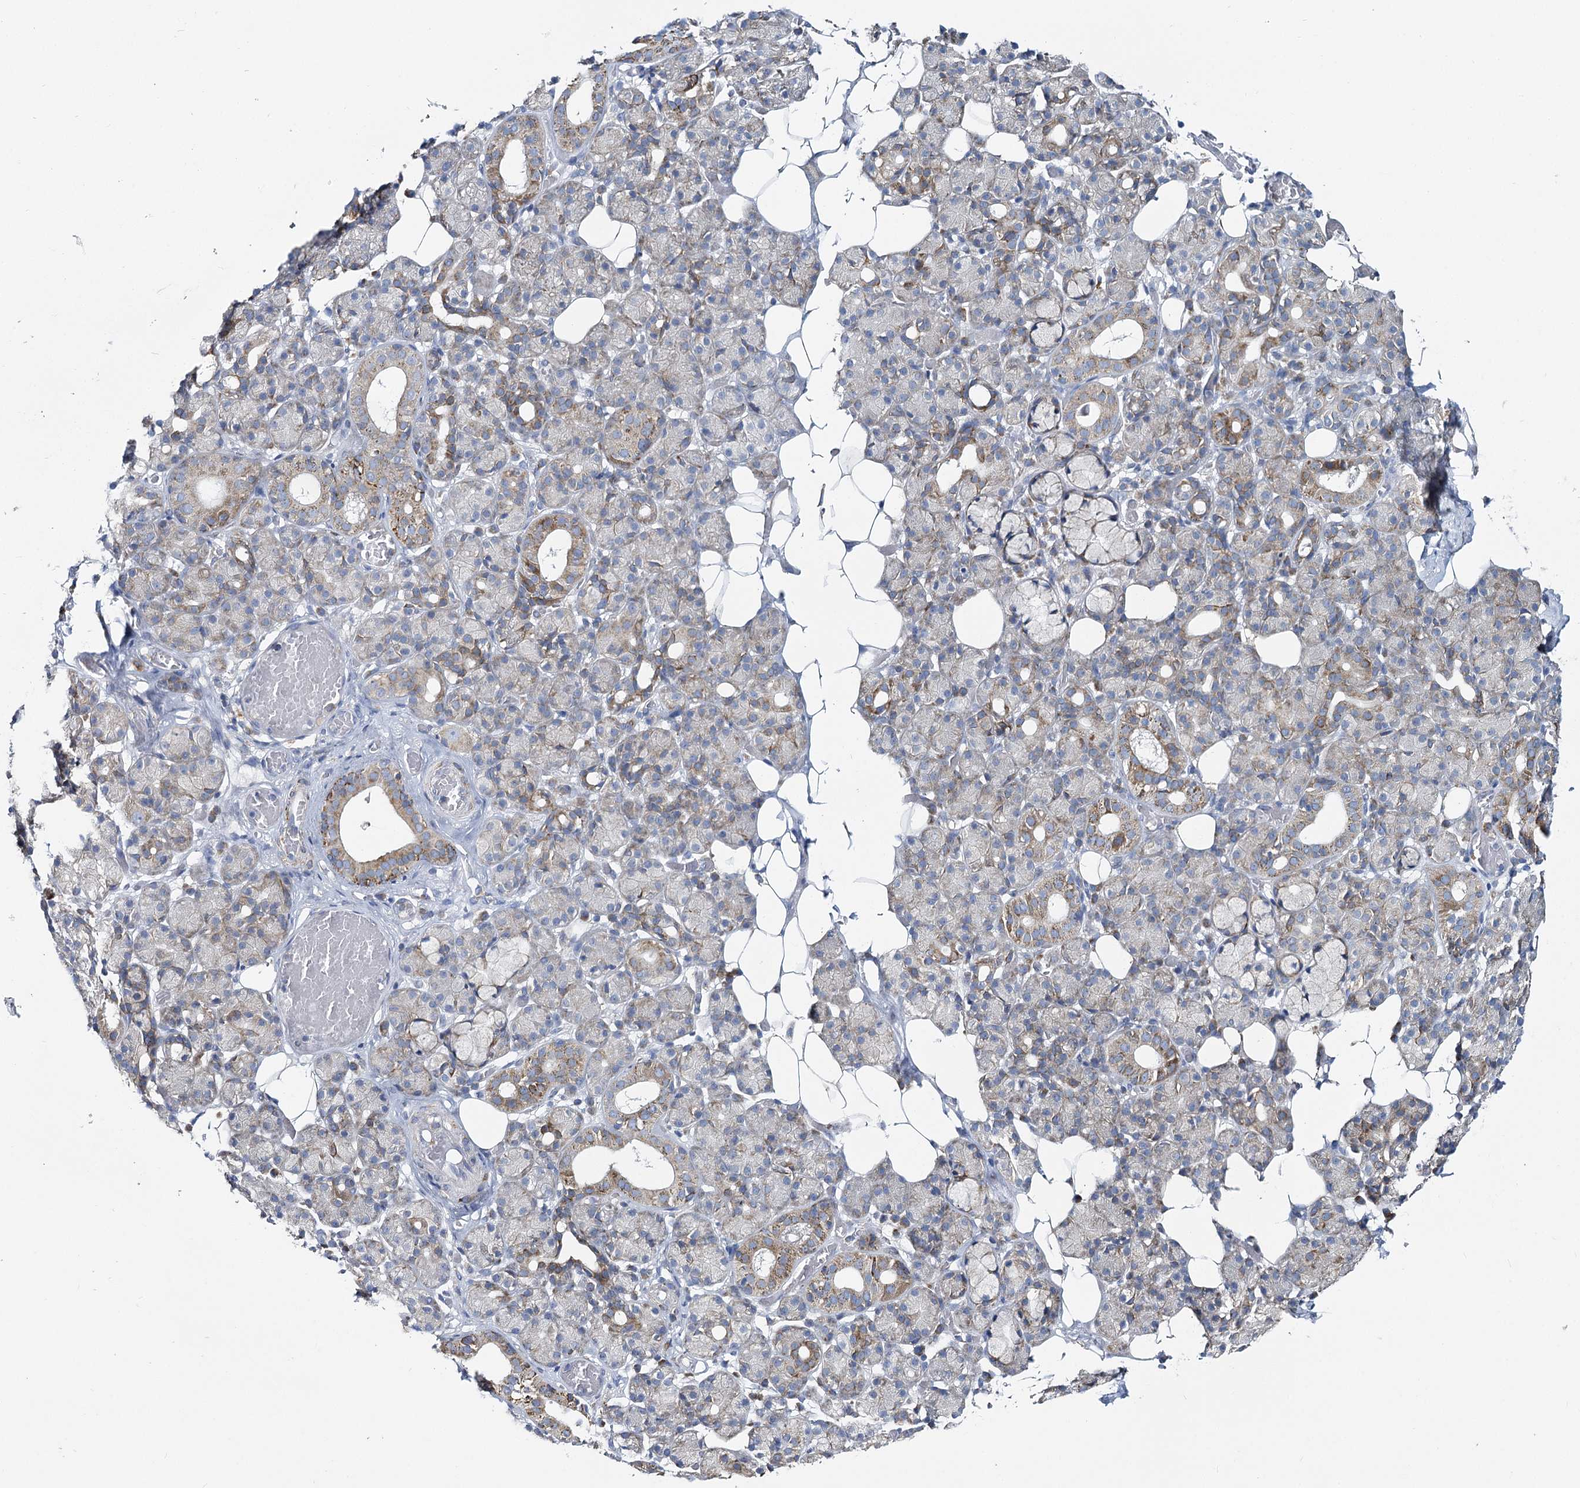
{"staining": {"intensity": "moderate", "quantity": "<25%", "location": "cytoplasmic/membranous"}, "tissue": "salivary gland", "cell_type": "Glandular cells", "image_type": "normal", "snomed": [{"axis": "morphology", "description": "Normal tissue, NOS"}, {"axis": "topography", "description": "Salivary gland"}], "caption": "Salivary gland stained with immunohistochemistry (IHC) displays moderate cytoplasmic/membranous positivity in about <25% of glandular cells. Nuclei are stained in blue.", "gene": "THUMPD3", "patient": {"sex": "male", "age": 63}}